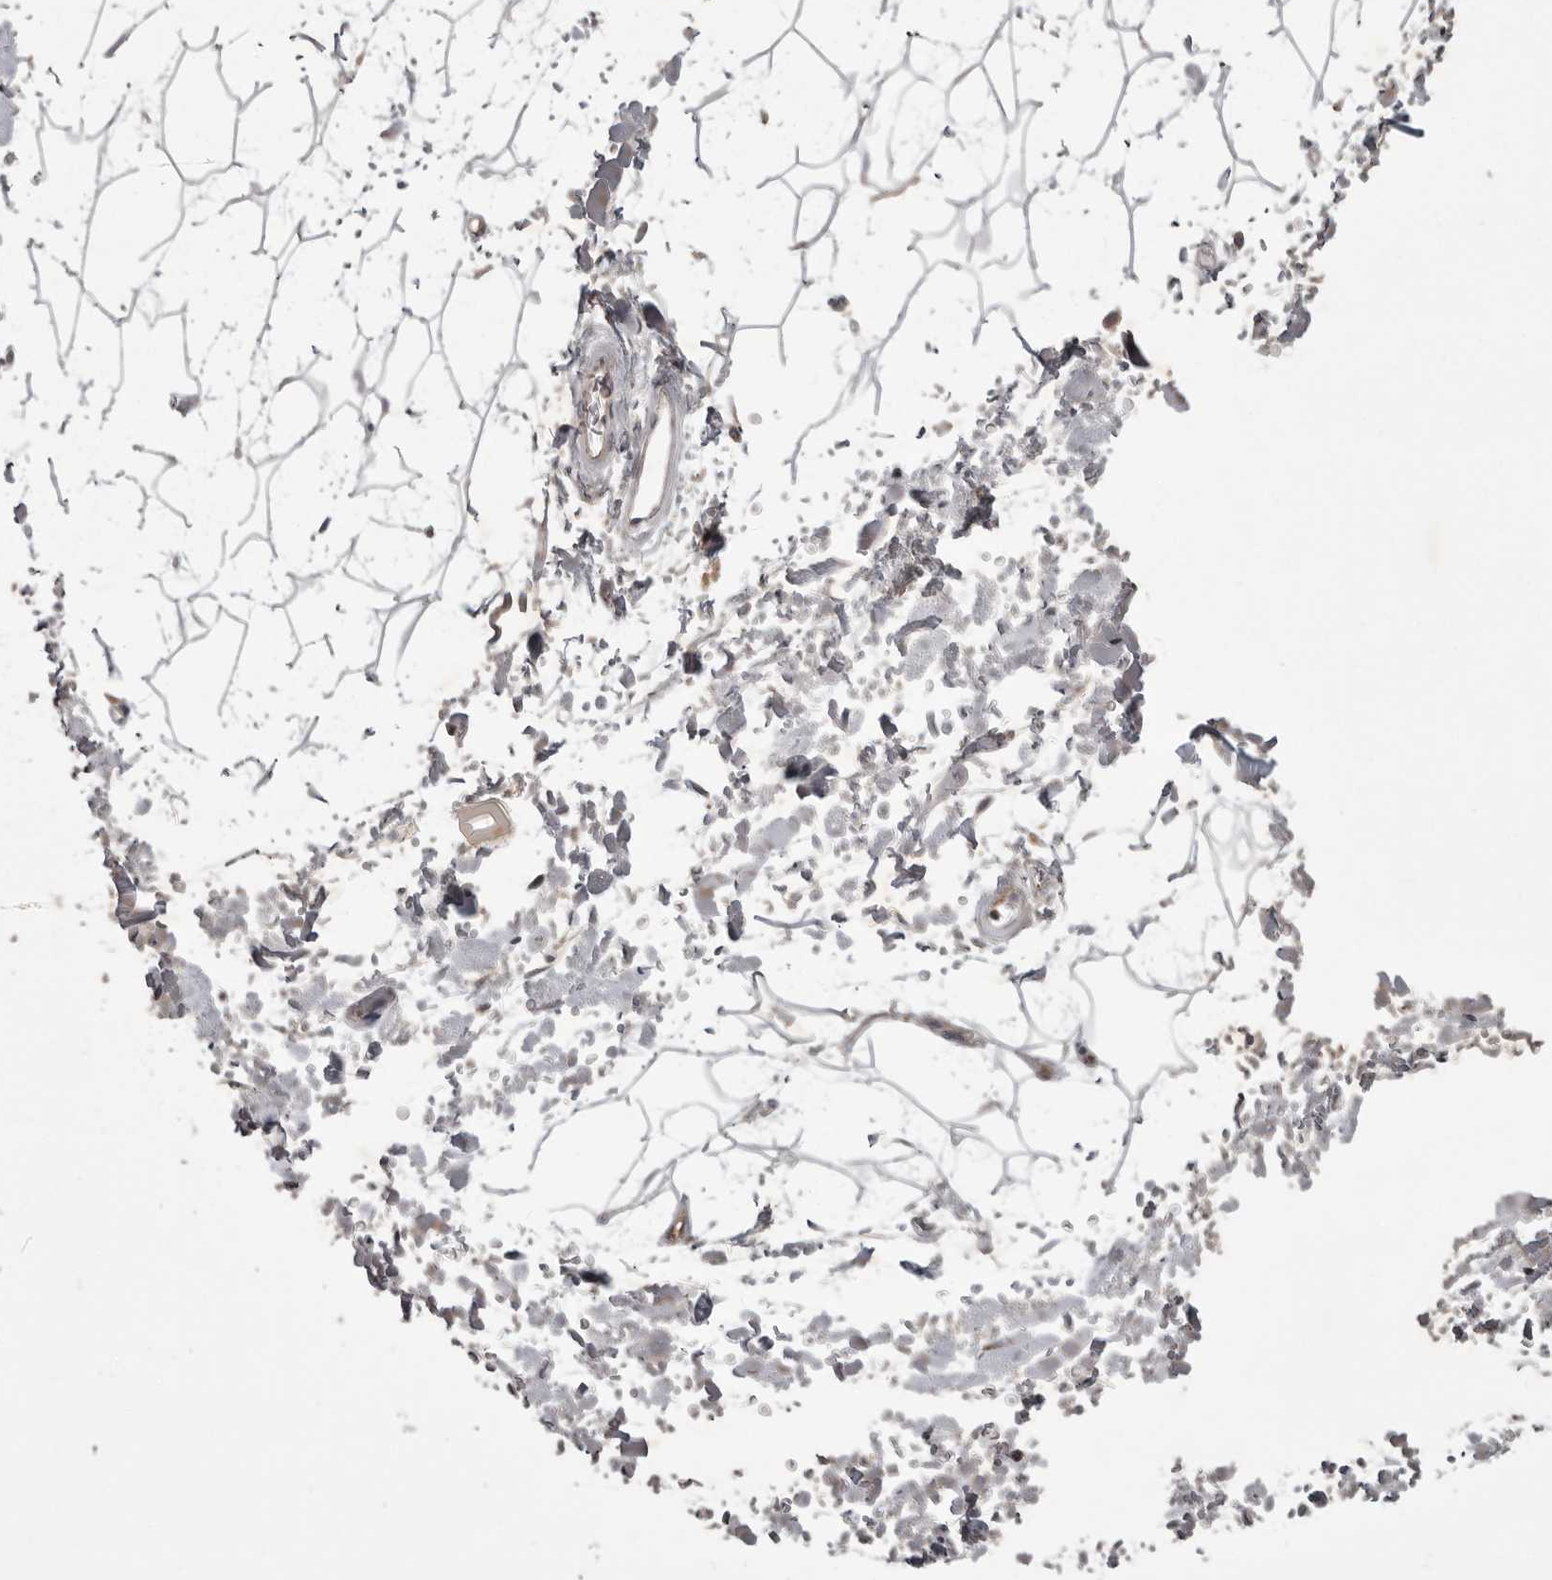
{"staining": {"intensity": "negative", "quantity": "none", "location": "none"}, "tissue": "adipose tissue", "cell_type": "Adipocytes", "image_type": "normal", "snomed": [{"axis": "morphology", "description": "Normal tissue, NOS"}, {"axis": "topography", "description": "Soft tissue"}], "caption": "A high-resolution image shows immunohistochemistry (IHC) staining of benign adipose tissue, which shows no significant positivity in adipocytes.", "gene": "STK24", "patient": {"sex": "male", "age": 72}}